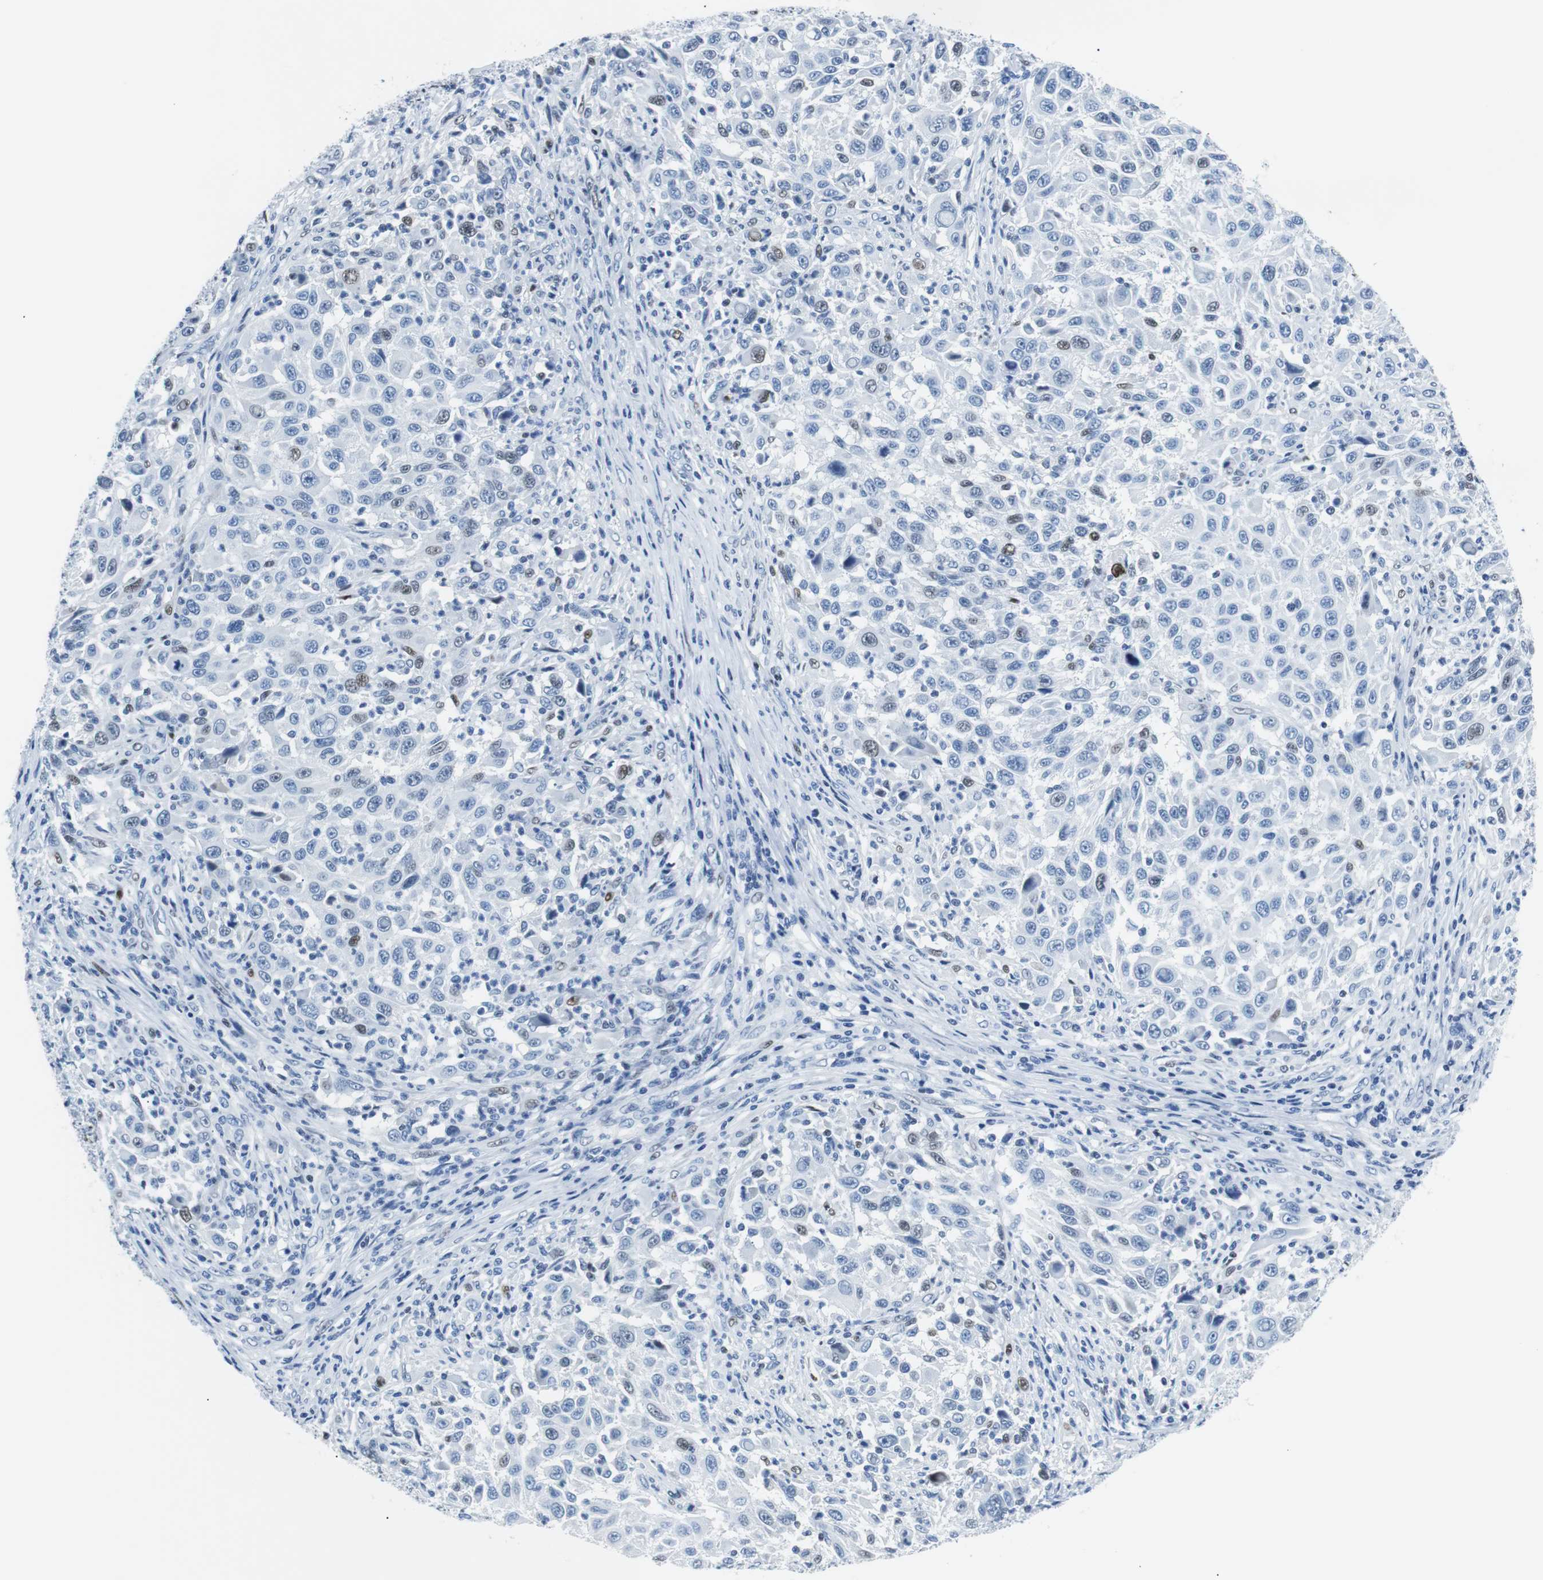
{"staining": {"intensity": "weak", "quantity": "<25%", "location": "nuclear"}, "tissue": "melanoma", "cell_type": "Tumor cells", "image_type": "cancer", "snomed": [{"axis": "morphology", "description": "Malignant melanoma, Metastatic site"}, {"axis": "topography", "description": "Lymph node"}], "caption": "This is an IHC histopathology image of human melanoma. There is no positivity in tumor cells.", "gene": "JUN", "patient": {"sex": "male", "age": 61}}